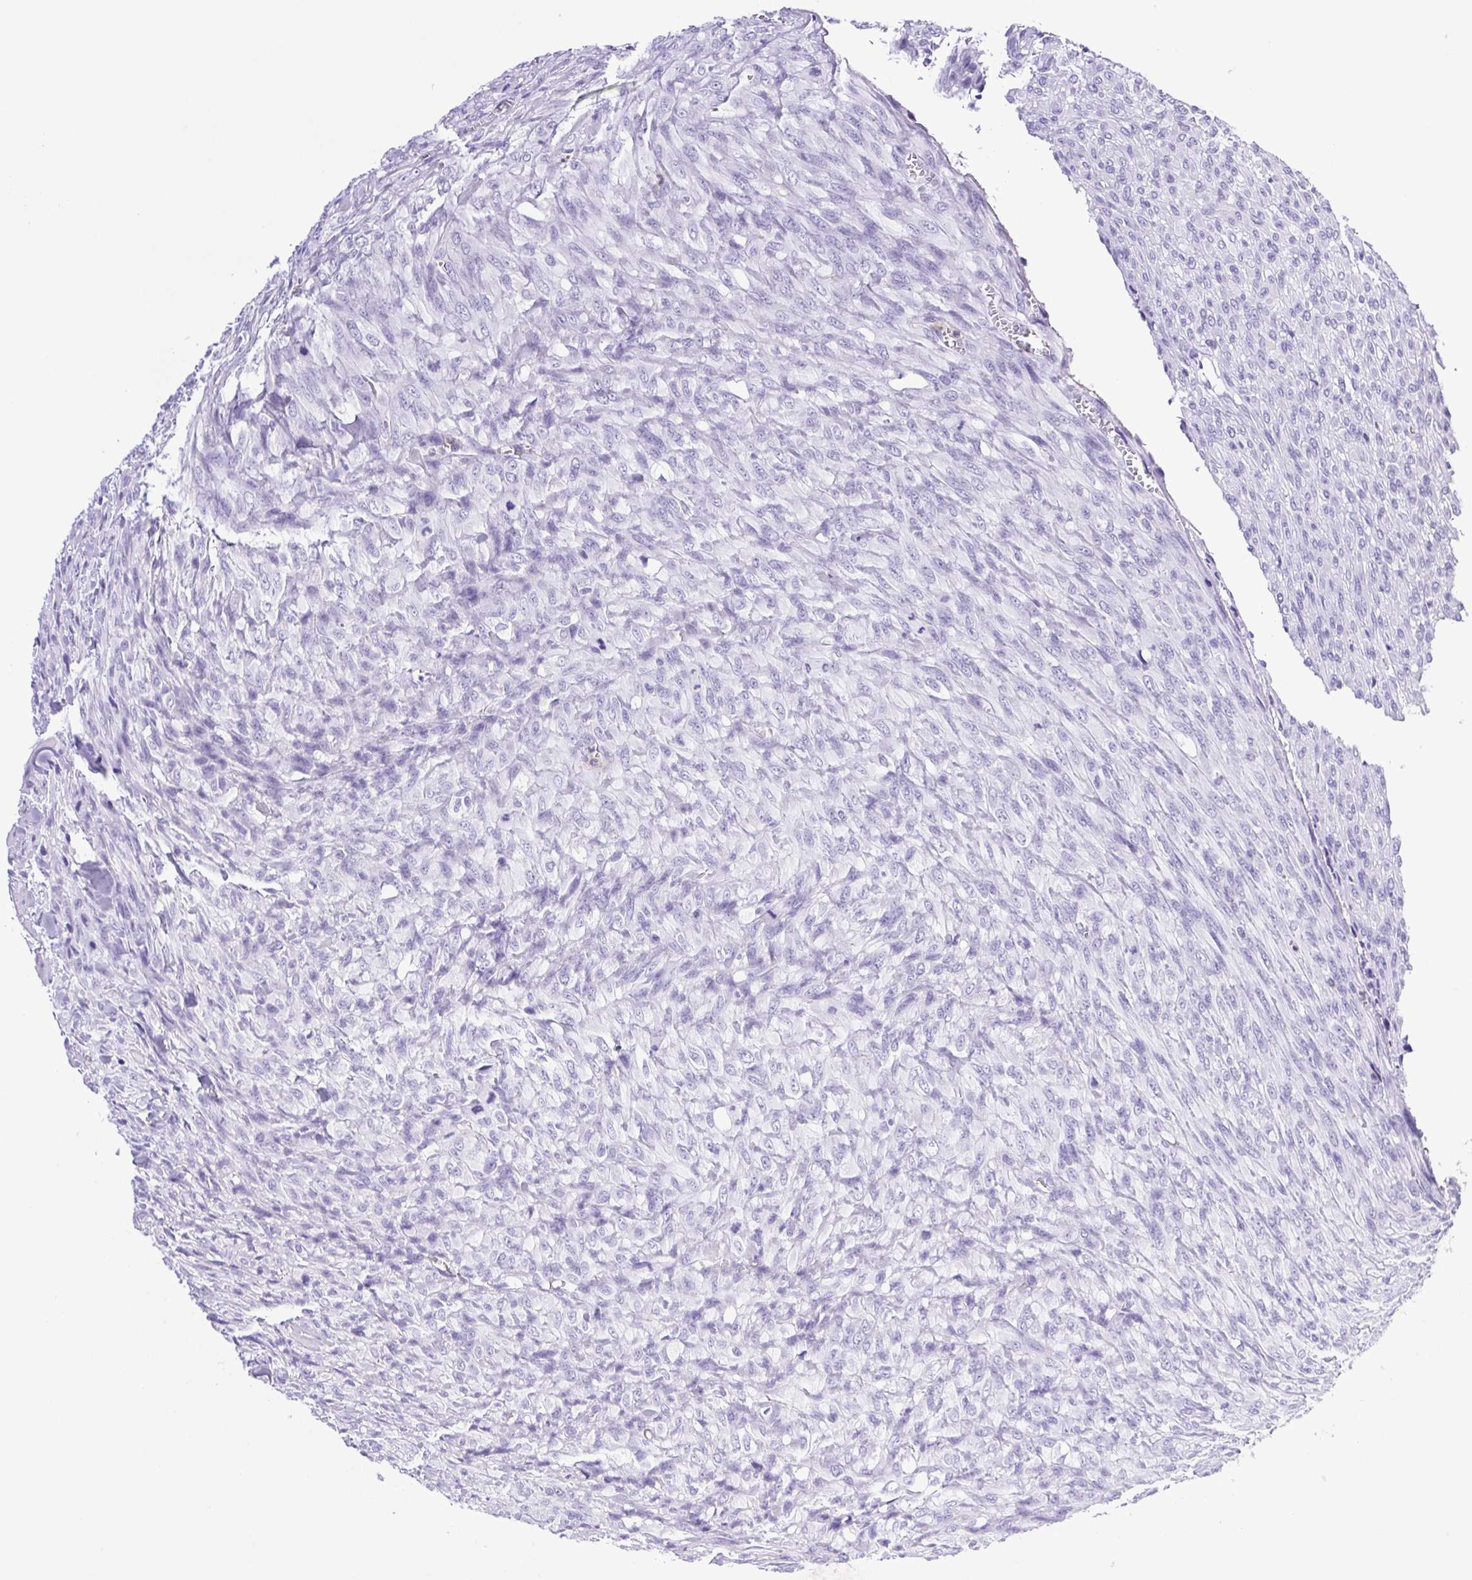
{"staining": {"intensity": "negative", "quantity": "none", "location": "none"}, "tissue": "renal cancer", "cell_type": "Tumor cells", "image_type": "cancer", "snomed": [{"axis": "morphology", "description": "Adenocarcinoma, NOS"}, {"axis": "topography", "description": "Kidney"}], "caption": "Renal cancer was stained to show a protein in brown. There is no significant staining in tumor cells. (IHC, brightfield microscopy, high magnification).", "gene": "SYNPR", "patient": {"sex": "male", "age": 58}}